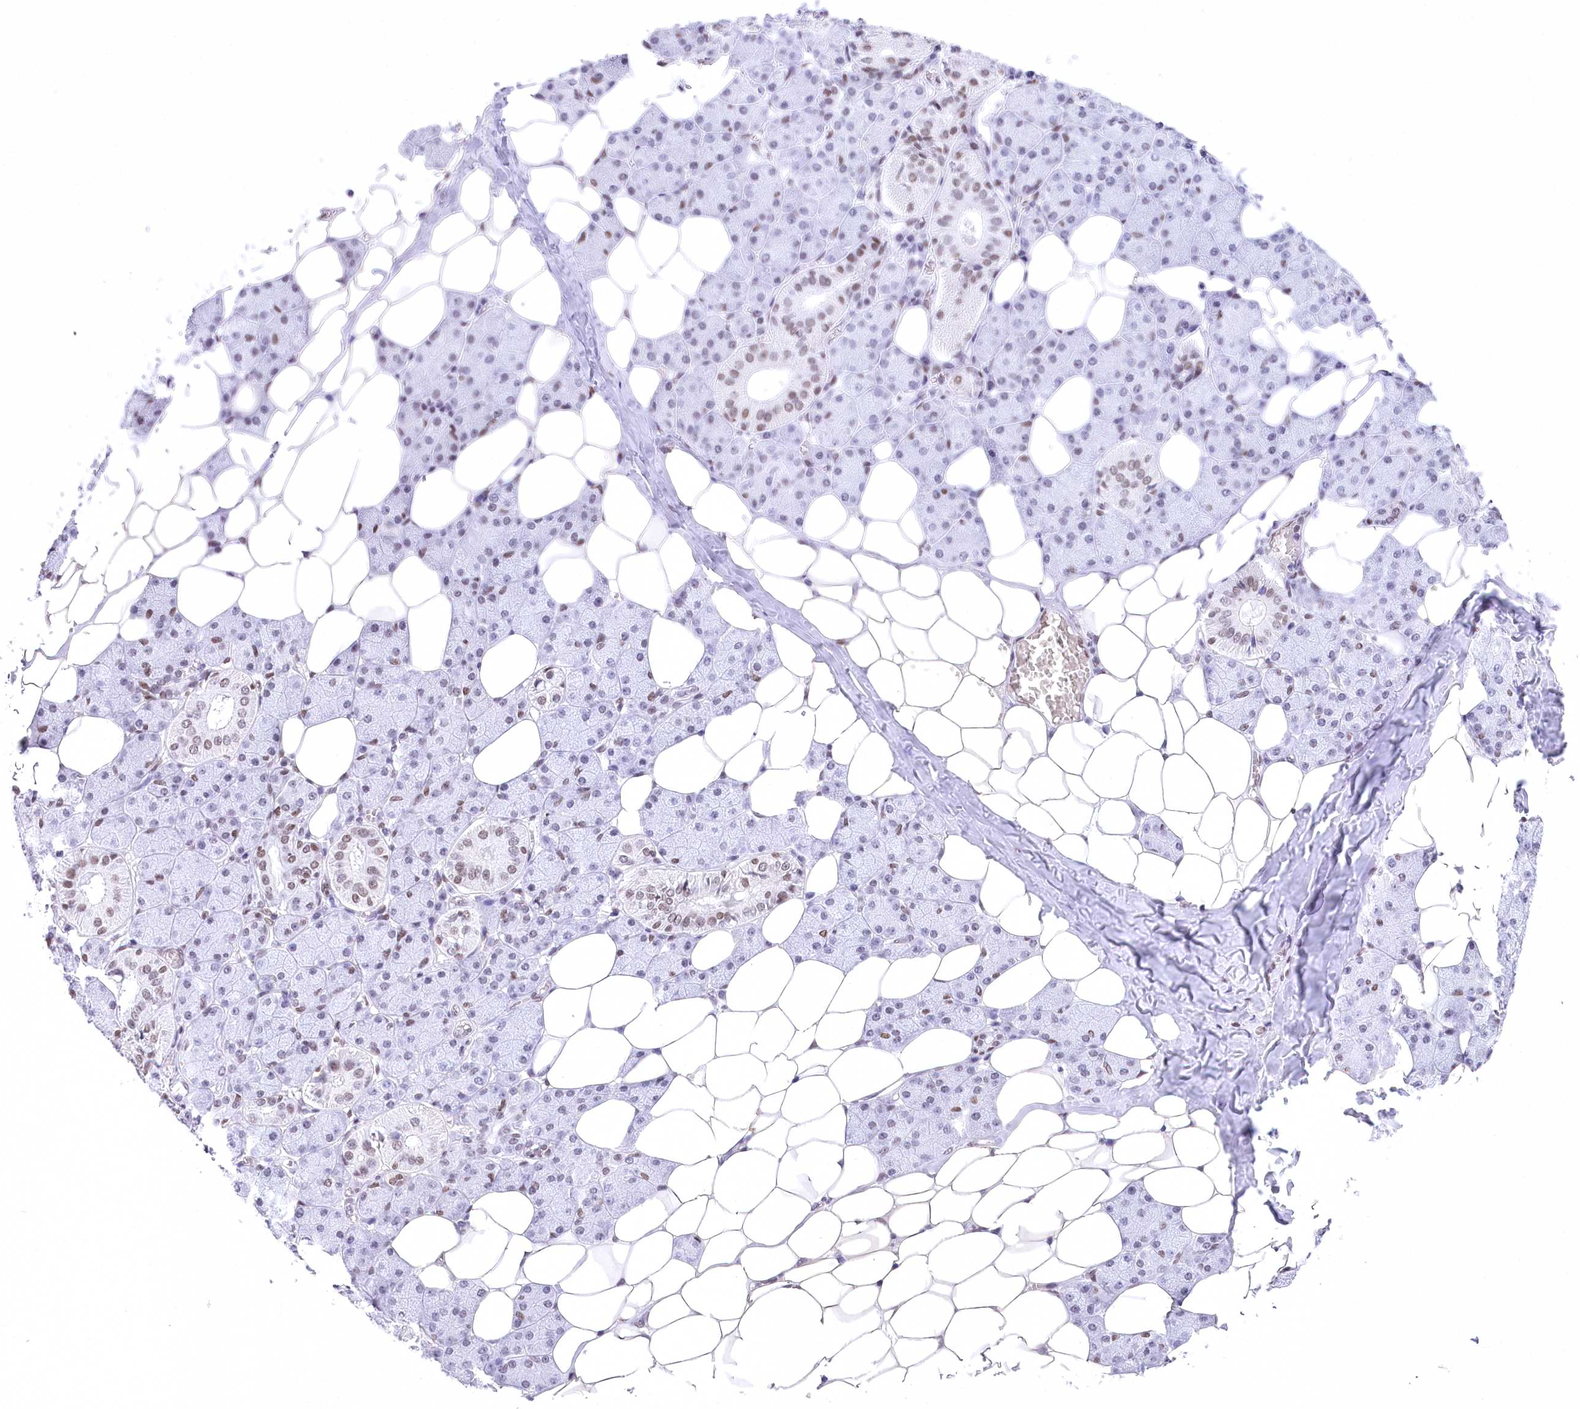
{"staining": {"intensity": "moderate", "quantity": "<25%", "location": "nuclear"}, "tissue": "salivary gland", "cell_type": "Glandular cells", "image_type": "normal", "snomed": [{"axis": "morphology", "description": "Normal tissue, NOS"}, {"axis": "topography", "description": "Salivary gland"}], "caption": "This histopathology image shows immunohistochemistry (IHC) staining of normal human salivary gland, with low moderate nuclear expression in approximately <25% of glandular cells.", "gene": "HNRNPA0", "patient": {"sex": "female", "age": 33}}